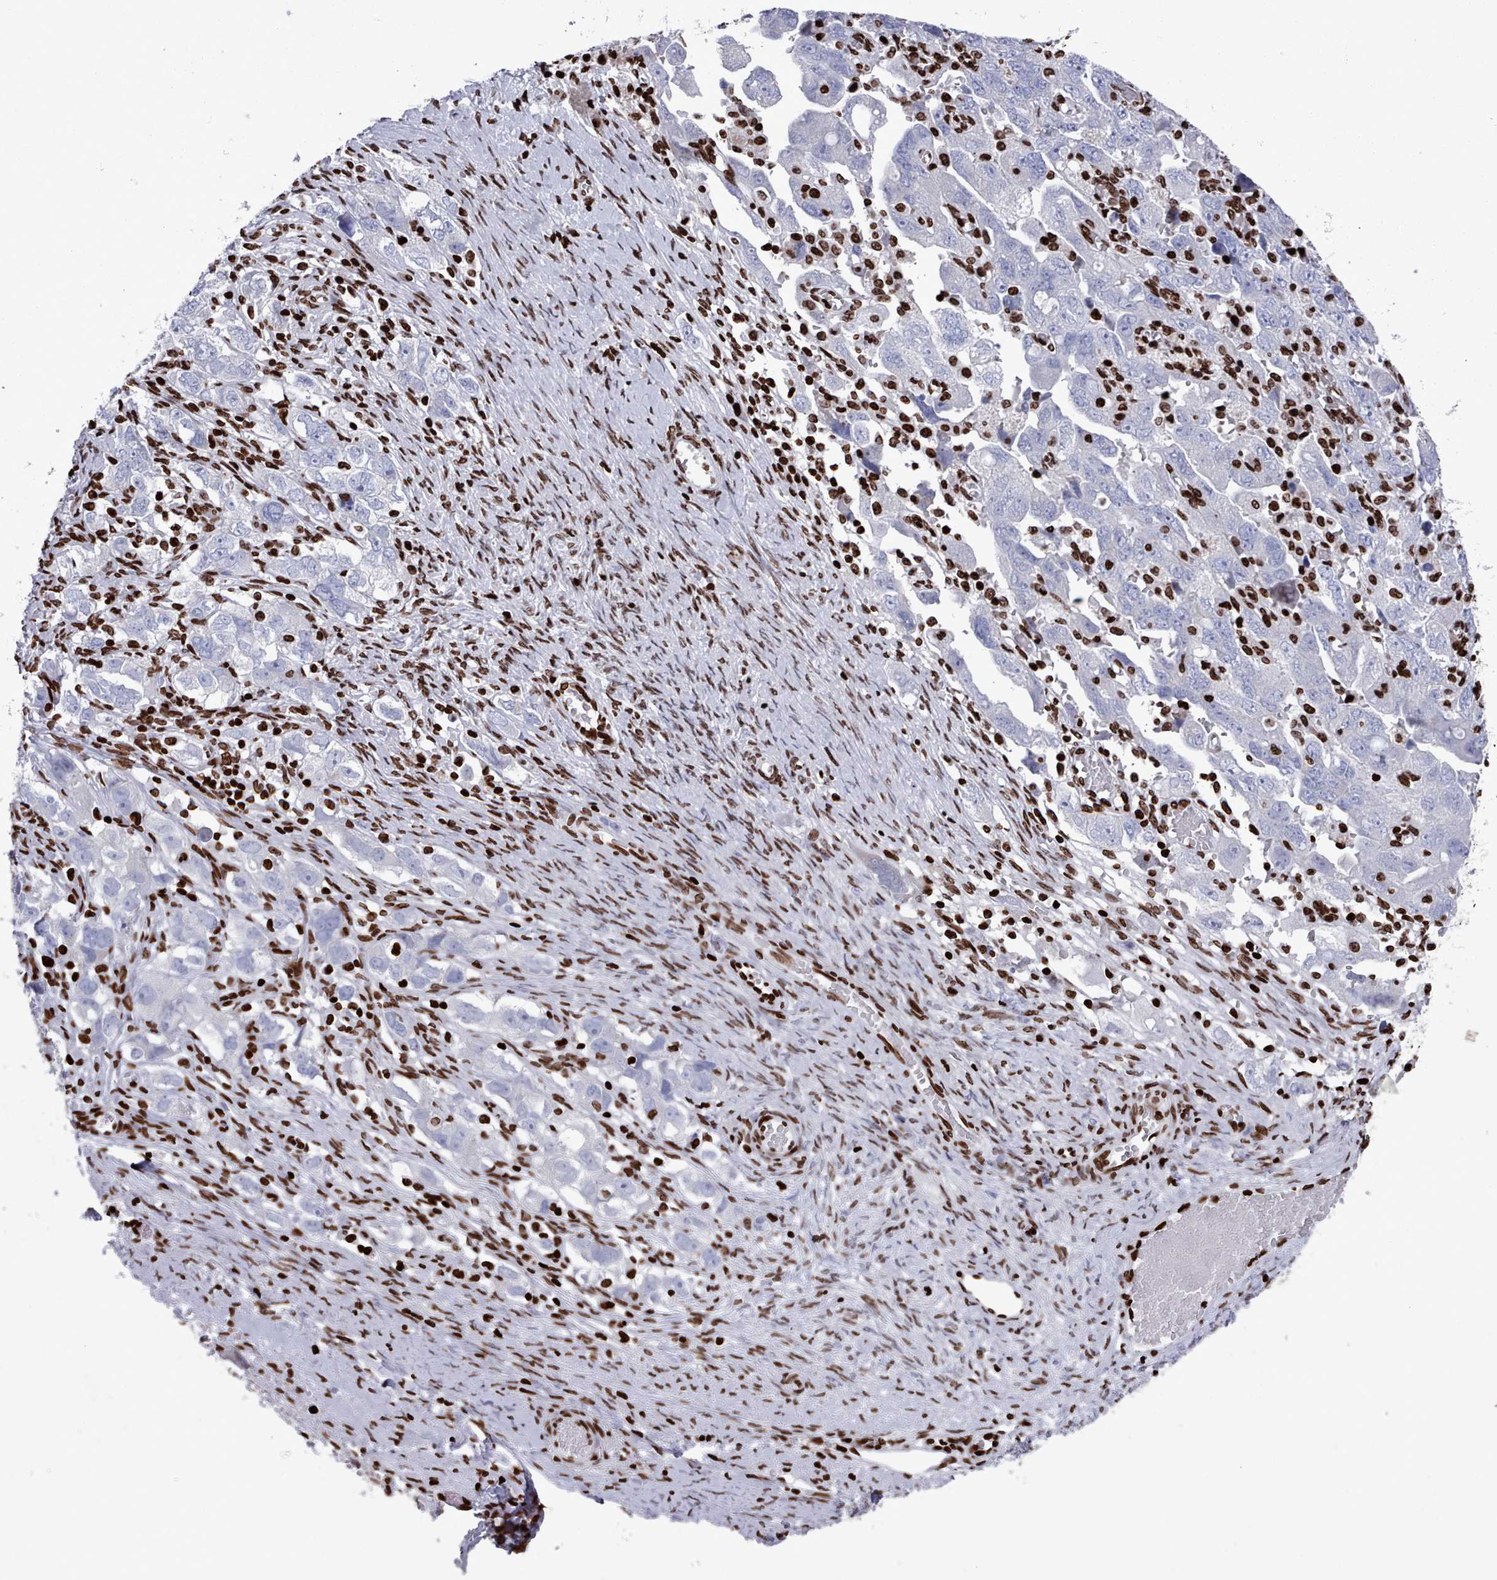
{"staining": {"intensity": "negative", "quantity": "none", "location": "none"}, "tissue": "ovarian cancer", "cell_type": "Tumor cells", "image_type": "cancer", "snomed": [{"axis": "morphology", "description": "Carcinoma, NOS"}, {"axis": "morphology", "description": "Cystadenocarcinoma, serous, NOS"}, {"axis": "topography", "description": "Ovary"}], "caption": "Tumor cells show no significant protein staining in ovarian cancer (carcinoma). (Immunohistochemistry, brightfield microscopy, high magnification).", "gene": "PCDHB12", "patient": {"sex": "female", "age": 69}}